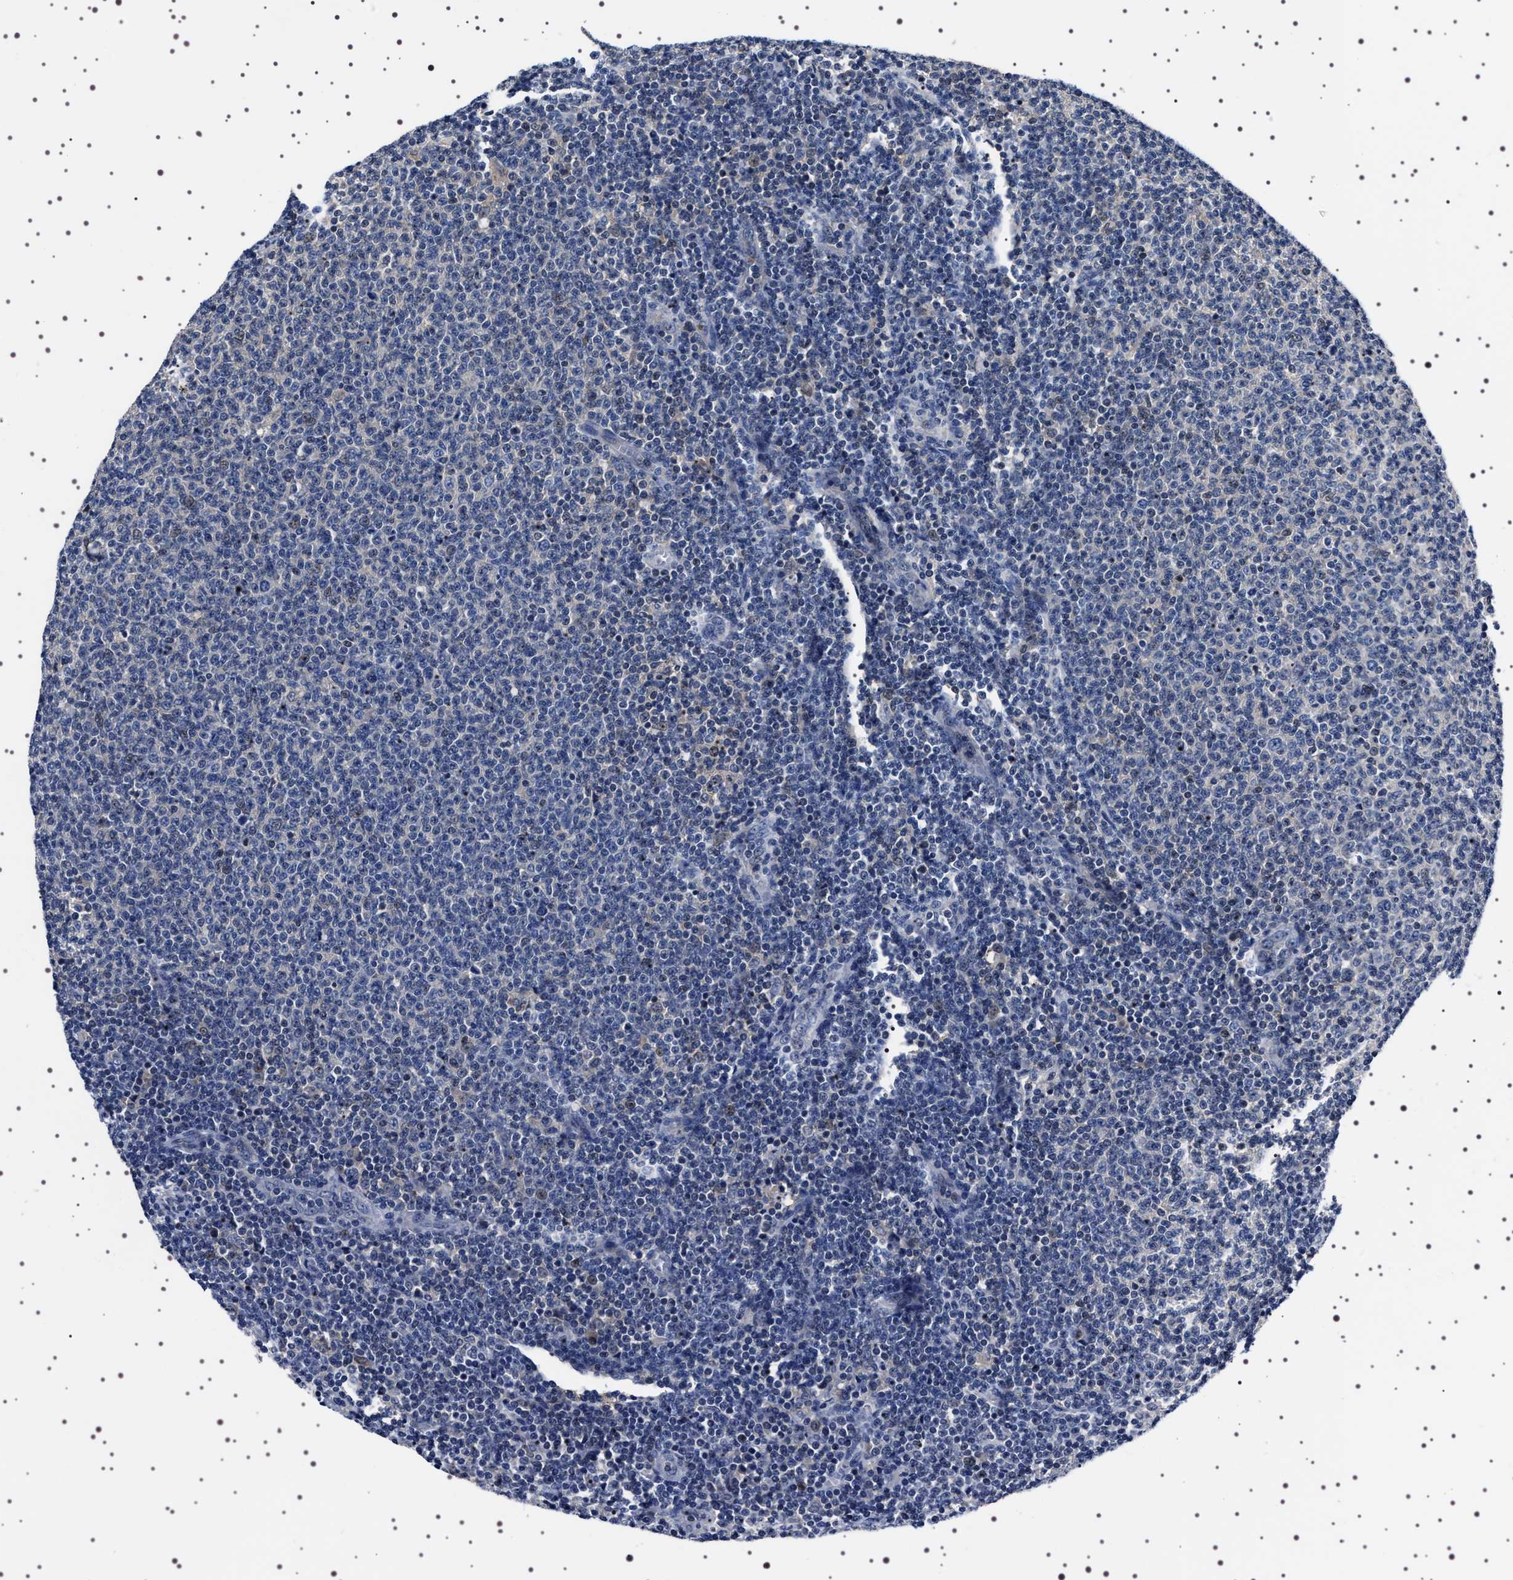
{"staining": {"intensity": "negative", "quantity": "none", "location": "none"}, "tissue": "lymphoma", "cell_type": "Tumor cells", "image_type": "cancer", "snomed": [{"axis": "morphology", "description": "Malignant lymphoma, non-Hodgkin's type, Low grade"}, {"axis": "topography", "description": "Lymph node"}], "caption": "A histopathology image of lymphoma stained for a protein displays no brown staining in tumor cells.", "gene": "TARBP1", "patient": {"sex": "male", "age": 66}}